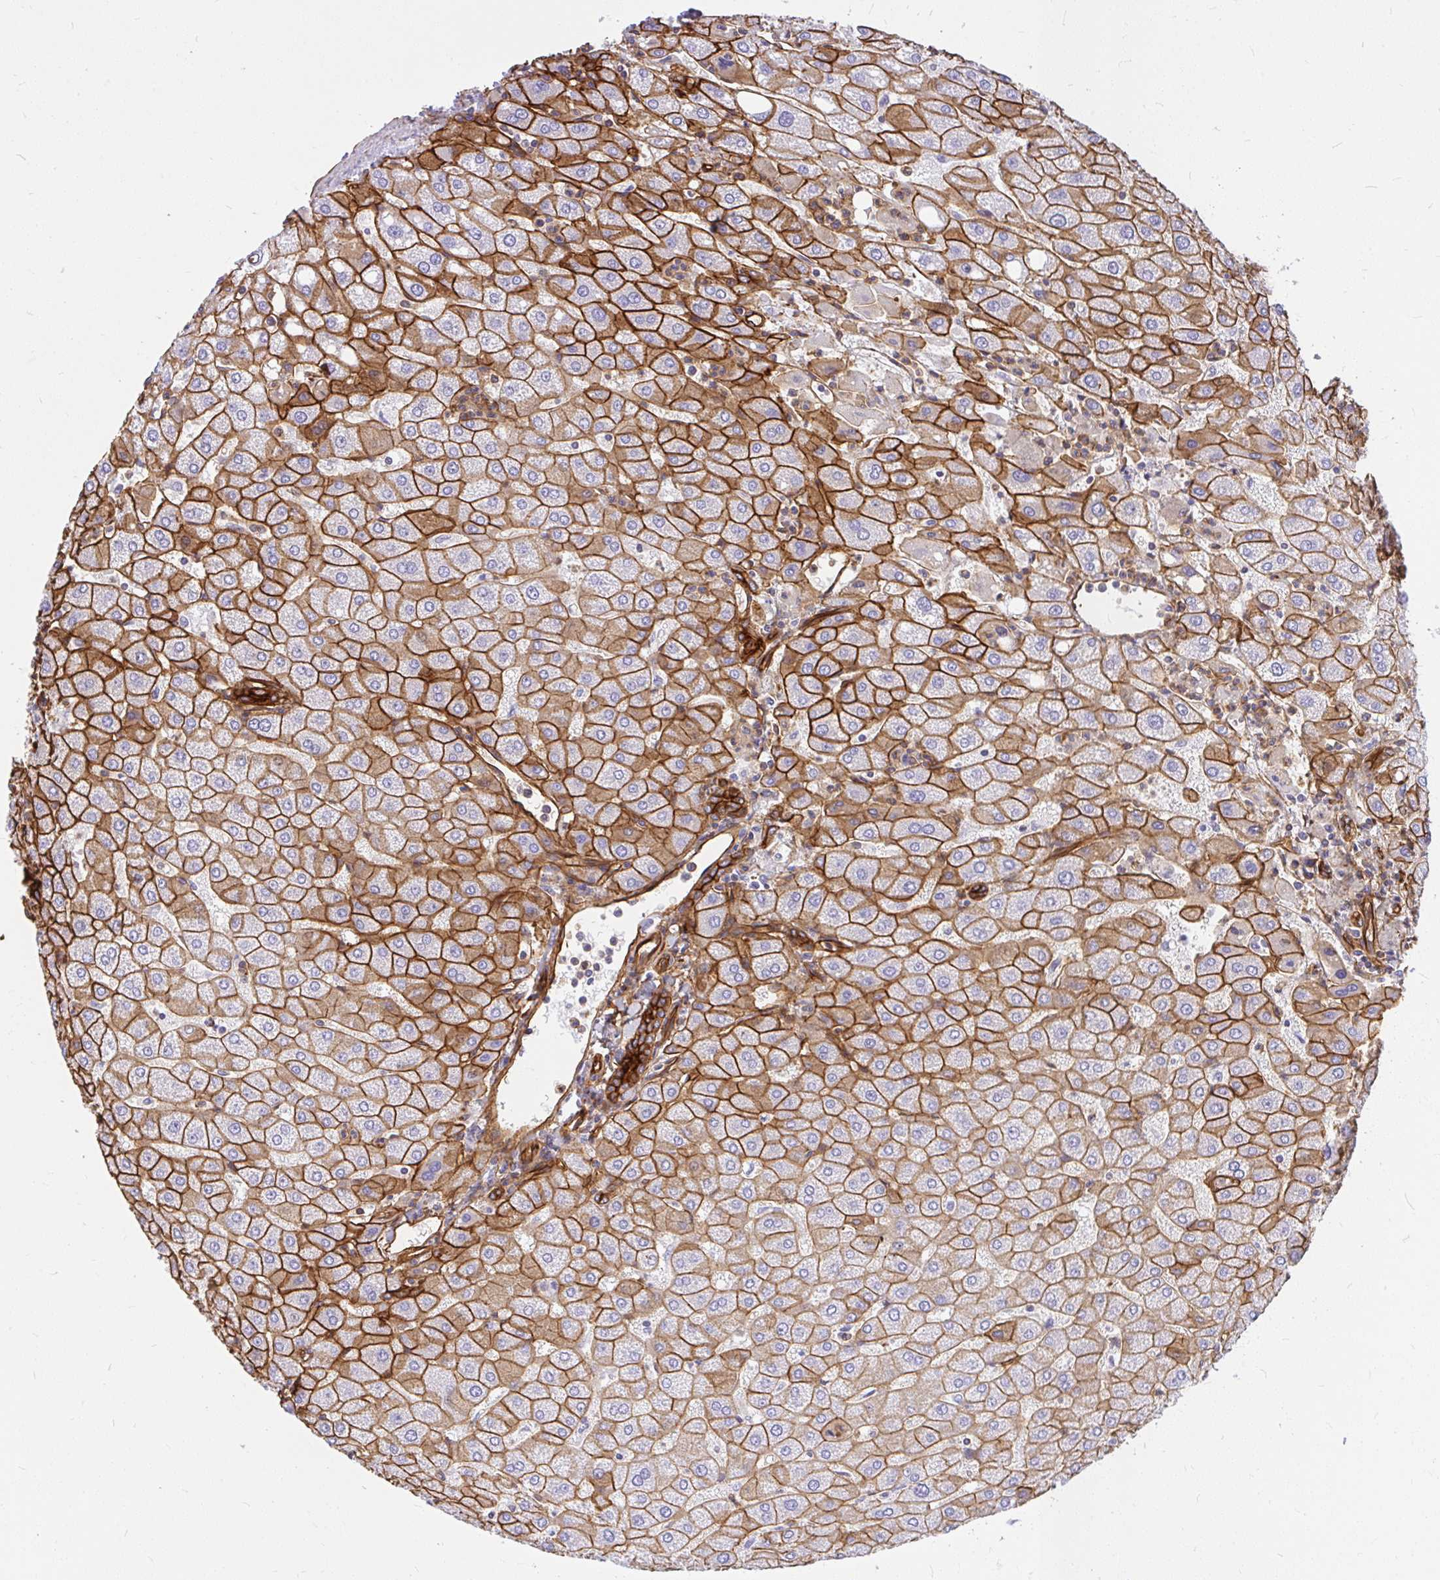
{"staining": {"intensity": "strong", "quantity": ">75%", "location": "cytoplasmic/membranous"}, "tissue": "liver", "cell_type": "Cholangiocytes", "image_type": "normal", "snomed": [{"axis": "morphology", "description": "Normal tissue, NOS"}, {"axis": "topography", "description": "Liver"}], "caption": "Immunohistochemistry of benign liver displays high levels of strong cytoplasmic/membranous staining in about >75% of cholangiocytes.", "gene": "MAP1LC3B2", "patient": {"sex": "male", "age": 67}}